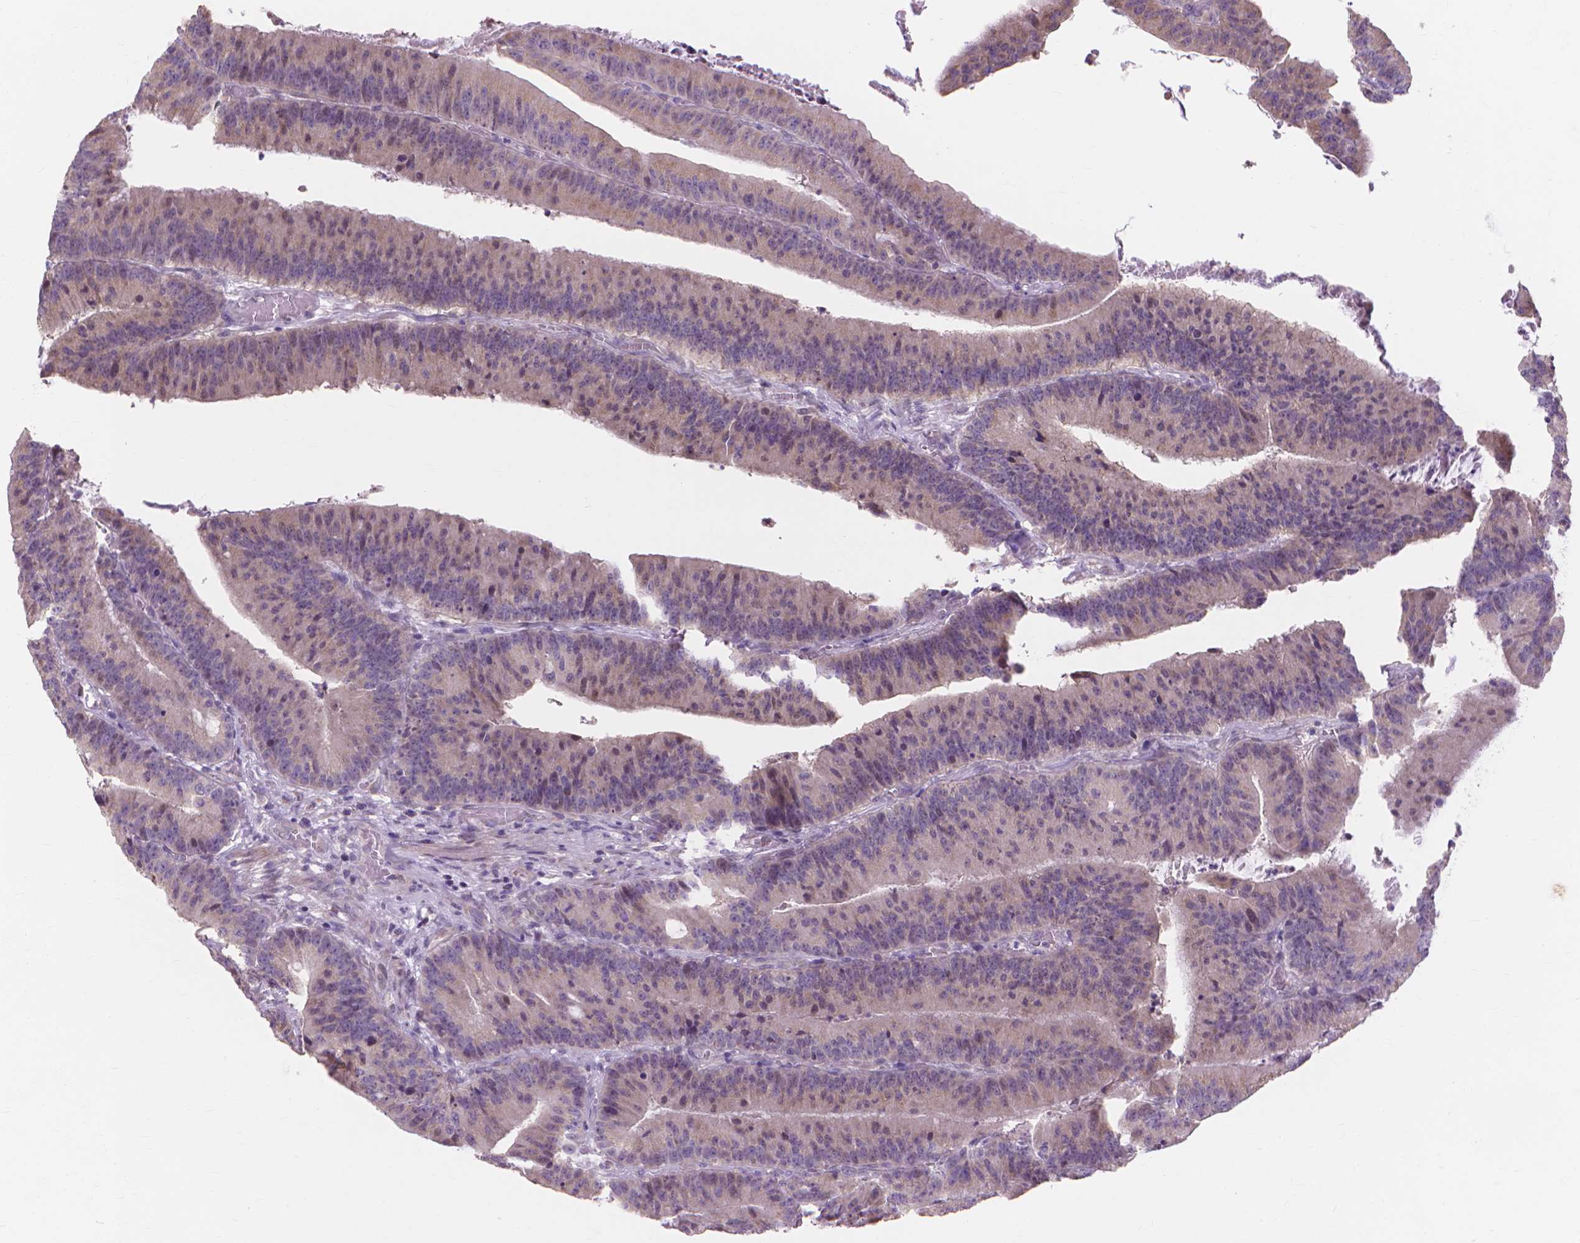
{"staining": {"intensity": "weak", "quantity": "<25%", "location": "cytoplasmic/membranous"}, "tissue": "colorectal cancer", "cell_type": "Tumor cells", "image_type": "cancer", "snomed": [{"axis": "morphology", "description": "Adenocarcinoma, NOS"}, {"axis": "topography", "description": "Colon"}], "caption": "Colorectal cancer was stained to show a protein in brown. There is no significant staining in tumor cells.", "gene": "PRDM13", "patient": {"sex": "female", "age": 78}}